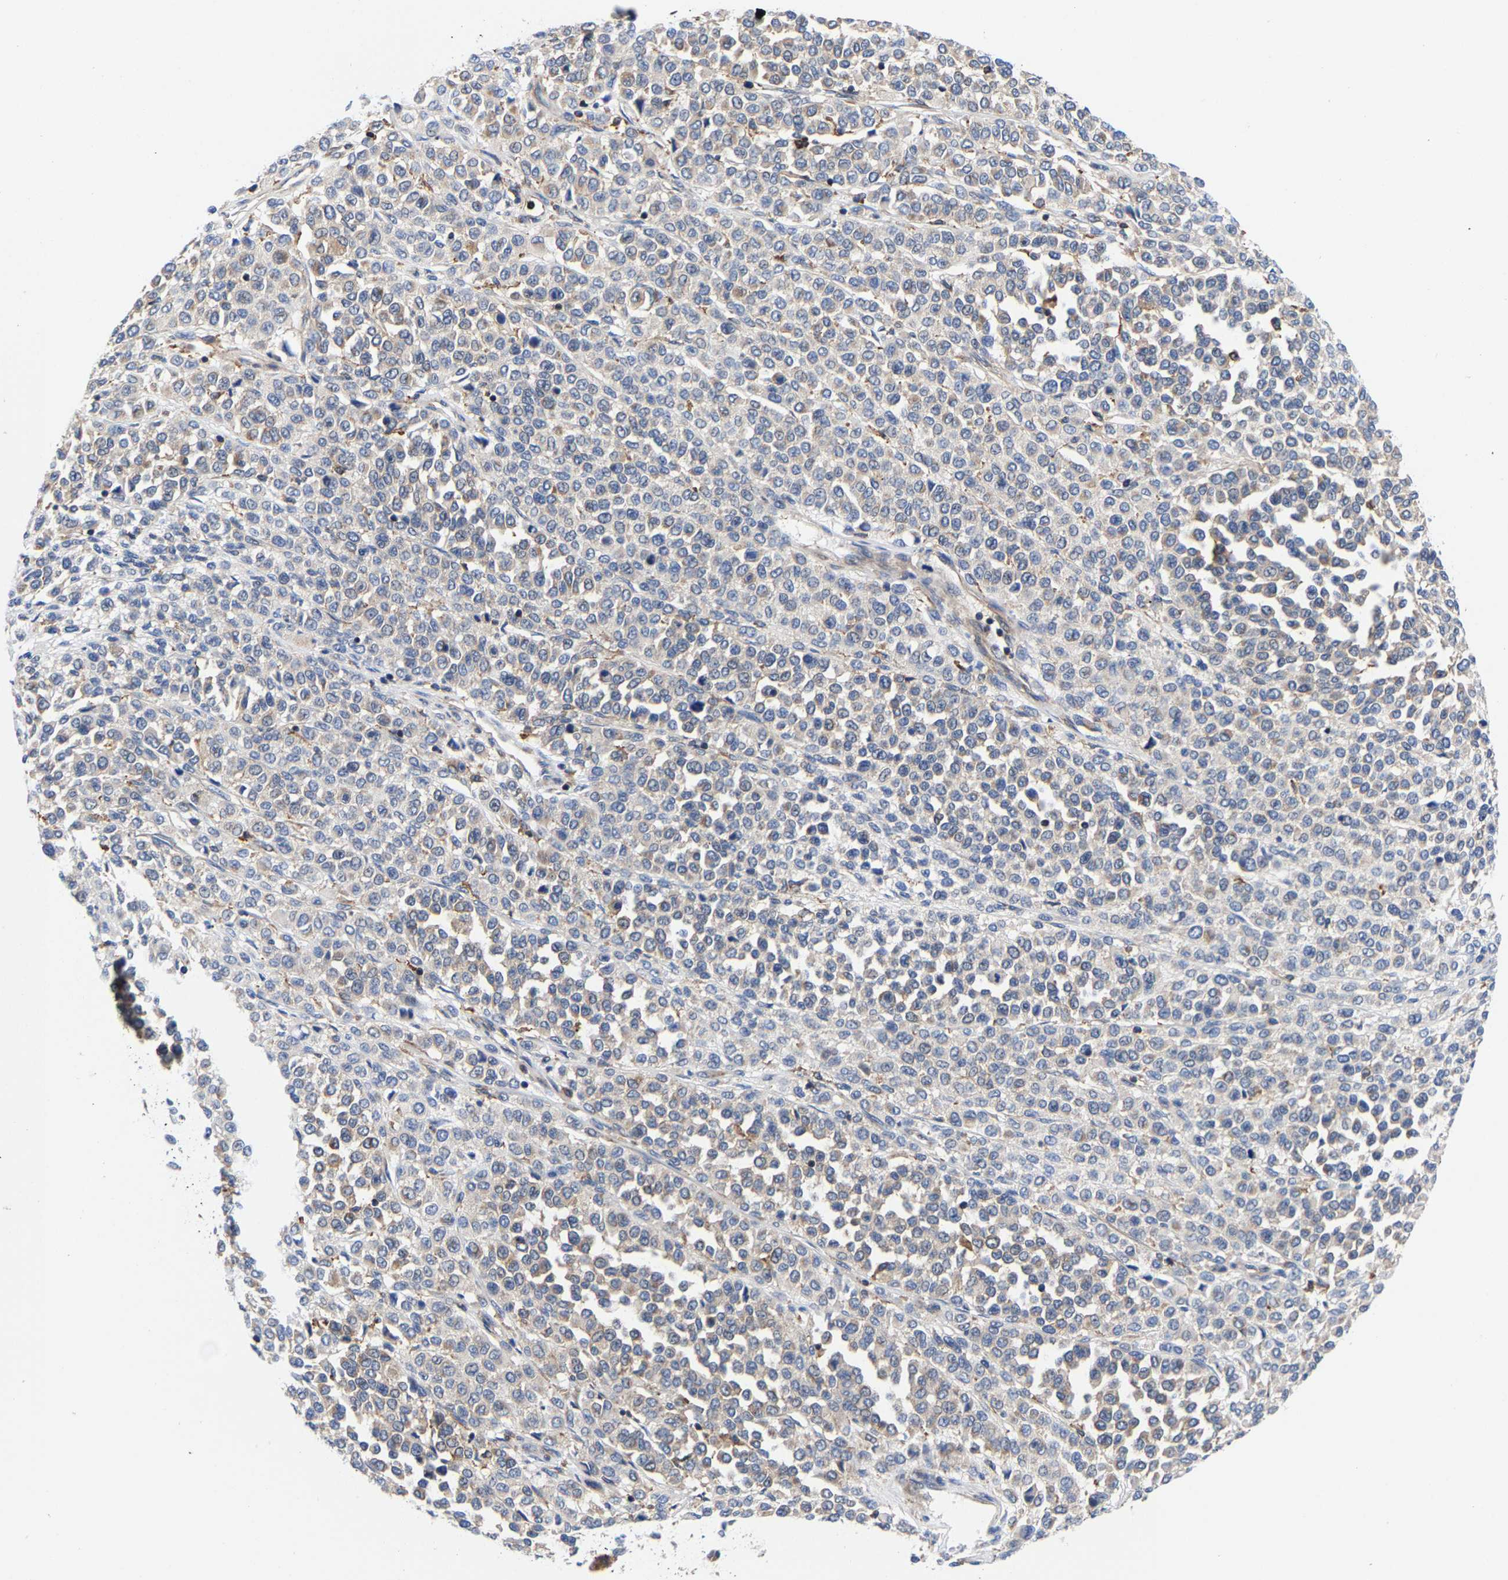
{"staining": {"intensity": "weak", "quantity": "<25%", "location": "cytoplasmic/membranous"}, "tissue": "melanoma", "cell_type": "Tumor cells", "image_type": "cancer", "snomed": [{"axis": "morphology", "description": "Malignant melanoma, Metastatic site"}, {"axis": "topography", "description": "Pancreas"}], "caption": "An IHC histopathology image of malignant melanoma (metastatic site) is shown. There is no staining in tumor cells of malignant melanoma (metastatic site).", "gene": "PFKFB3", "patient": {"sex": "female", "age": 30}}